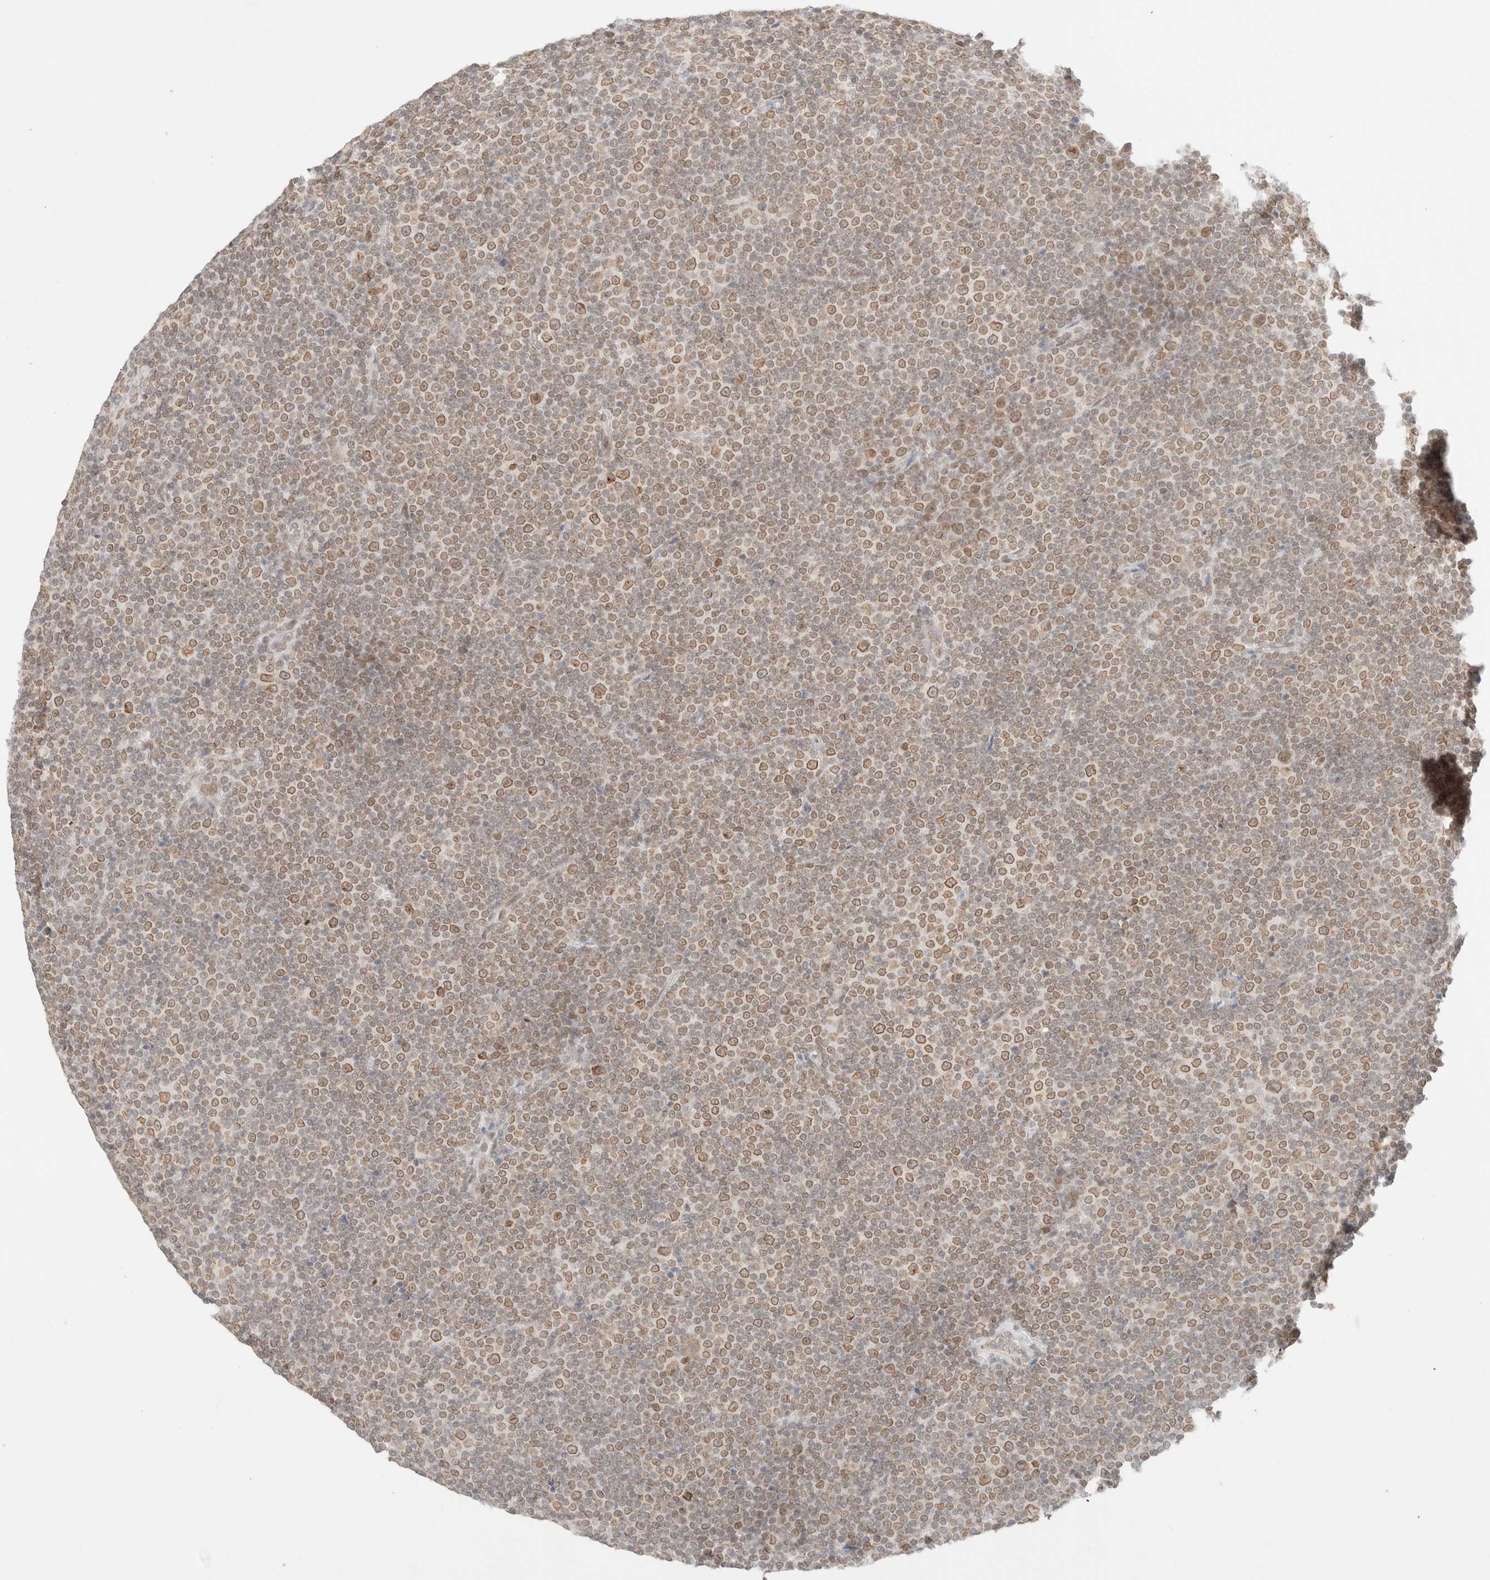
{"staining": {"intensity": "weak", "quantity": ">75%", "location": "cytoplasmic/membranous,nuclear"}, "tissue": "lymphoma", "cell_type": "Tumor cells", "image_type": "cancer", "snomed": [{"axis": "morphology", "description": "Malignant lymphoma, non-Hodgkin's type, Low grade"}, {"axis": "topography", "description": "Lymph node"}], "caption": "Immunohistochemistry of human lymphoma displays low levels of weak cytoplasmic/membranous and nuclear positivity in about >75% of tumor cells. (DAB (3,3'-diaminobenzidine) IHC, brown staining for protein, blue staining for nuclei).", "gene": "ZNF770", "patient": {"sex": "female", "age": 67}}